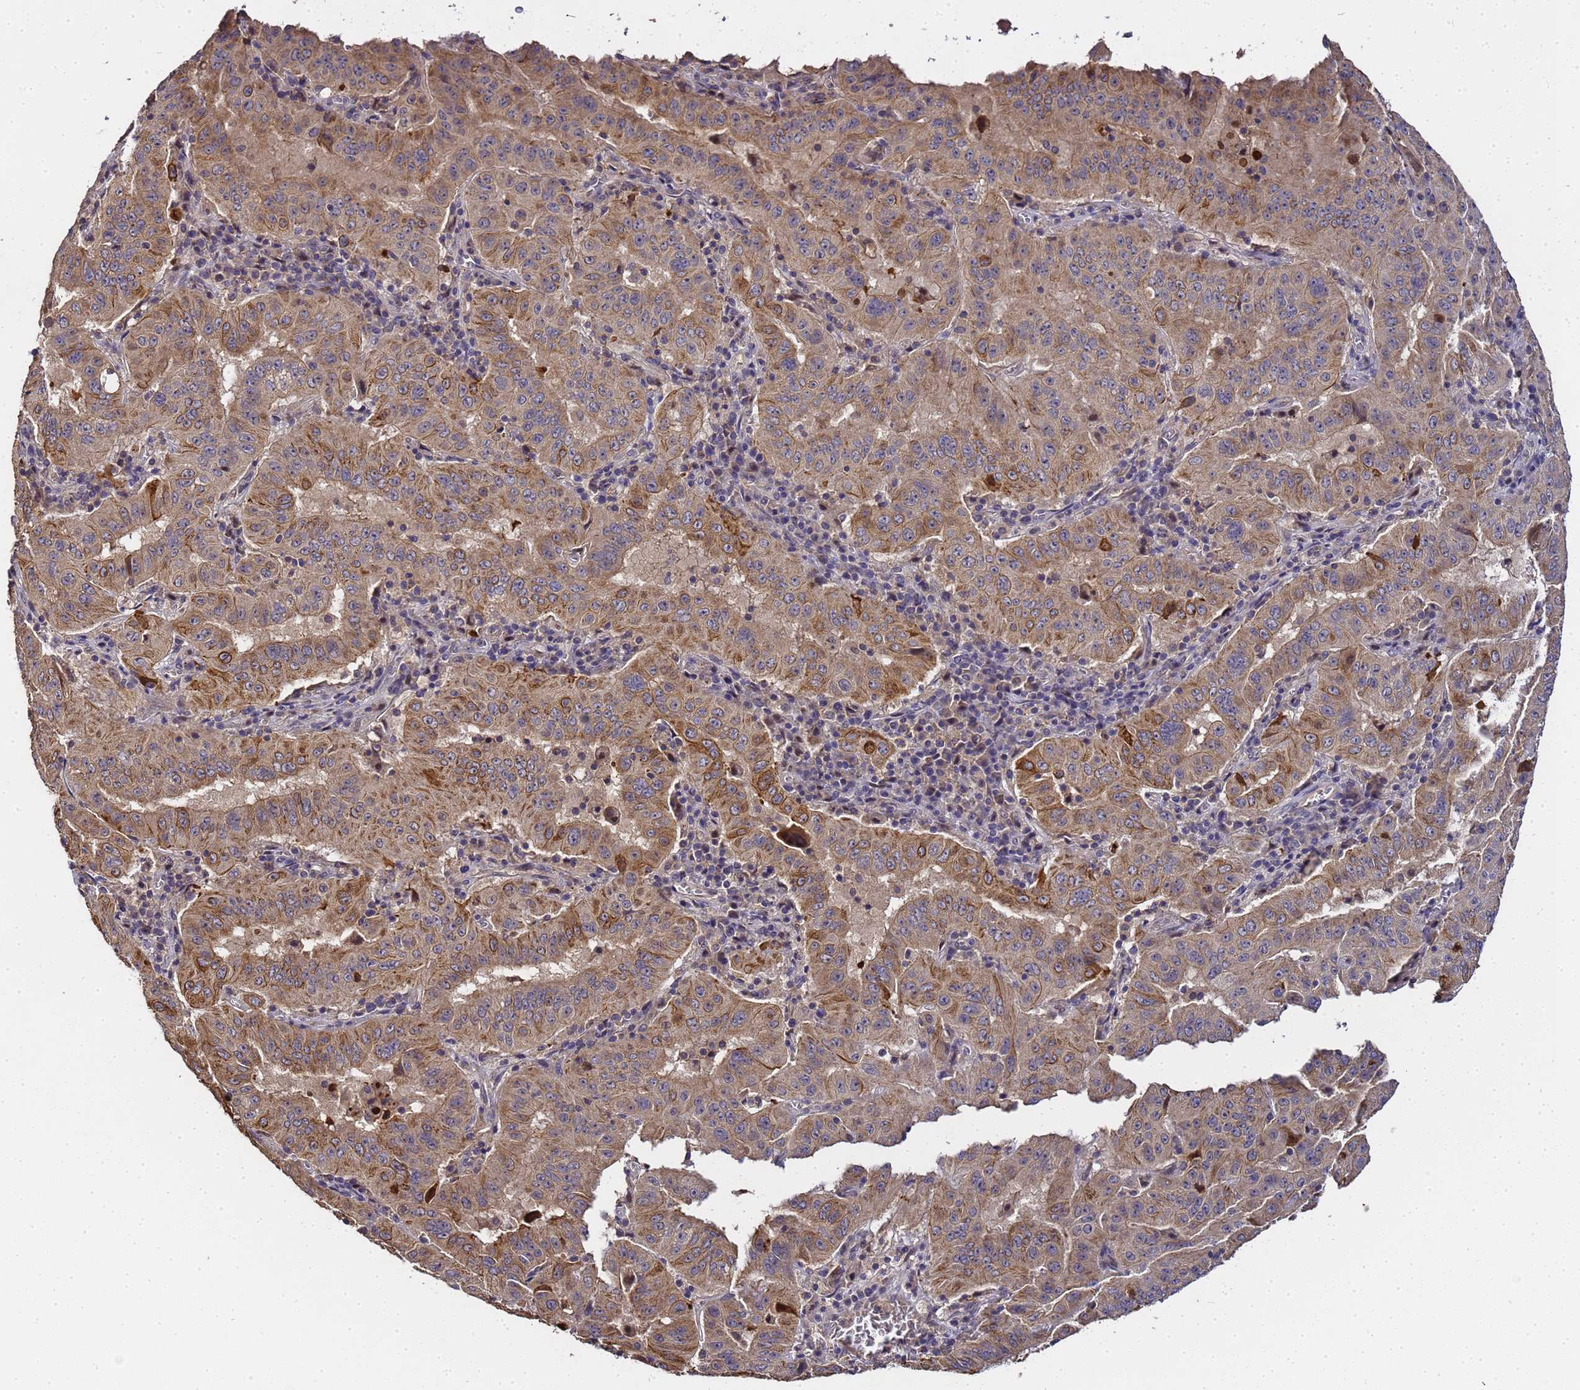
{"staining": {"intensity": "moderate", "quantity": ">75%", "location": "cytoplasmic/membranous"}, "tissue": "pancreatic cancer", "cell_type": "Tumor cells", "image_type": "cancer", "snomed": [{"axis": "morphology", "description": "Adenocarcinoma, NOS"}, {"axis": "topography", "description": "Pancreas"}], "caption": "A histopathology image of pancreatic cancer (adenocarcinoma) stained for a protein displays moderate cytoplasmic/membranous brown staining in tumor cells.", "gene": "LGI4", "patient": {"sex": "male", "age": 63}}